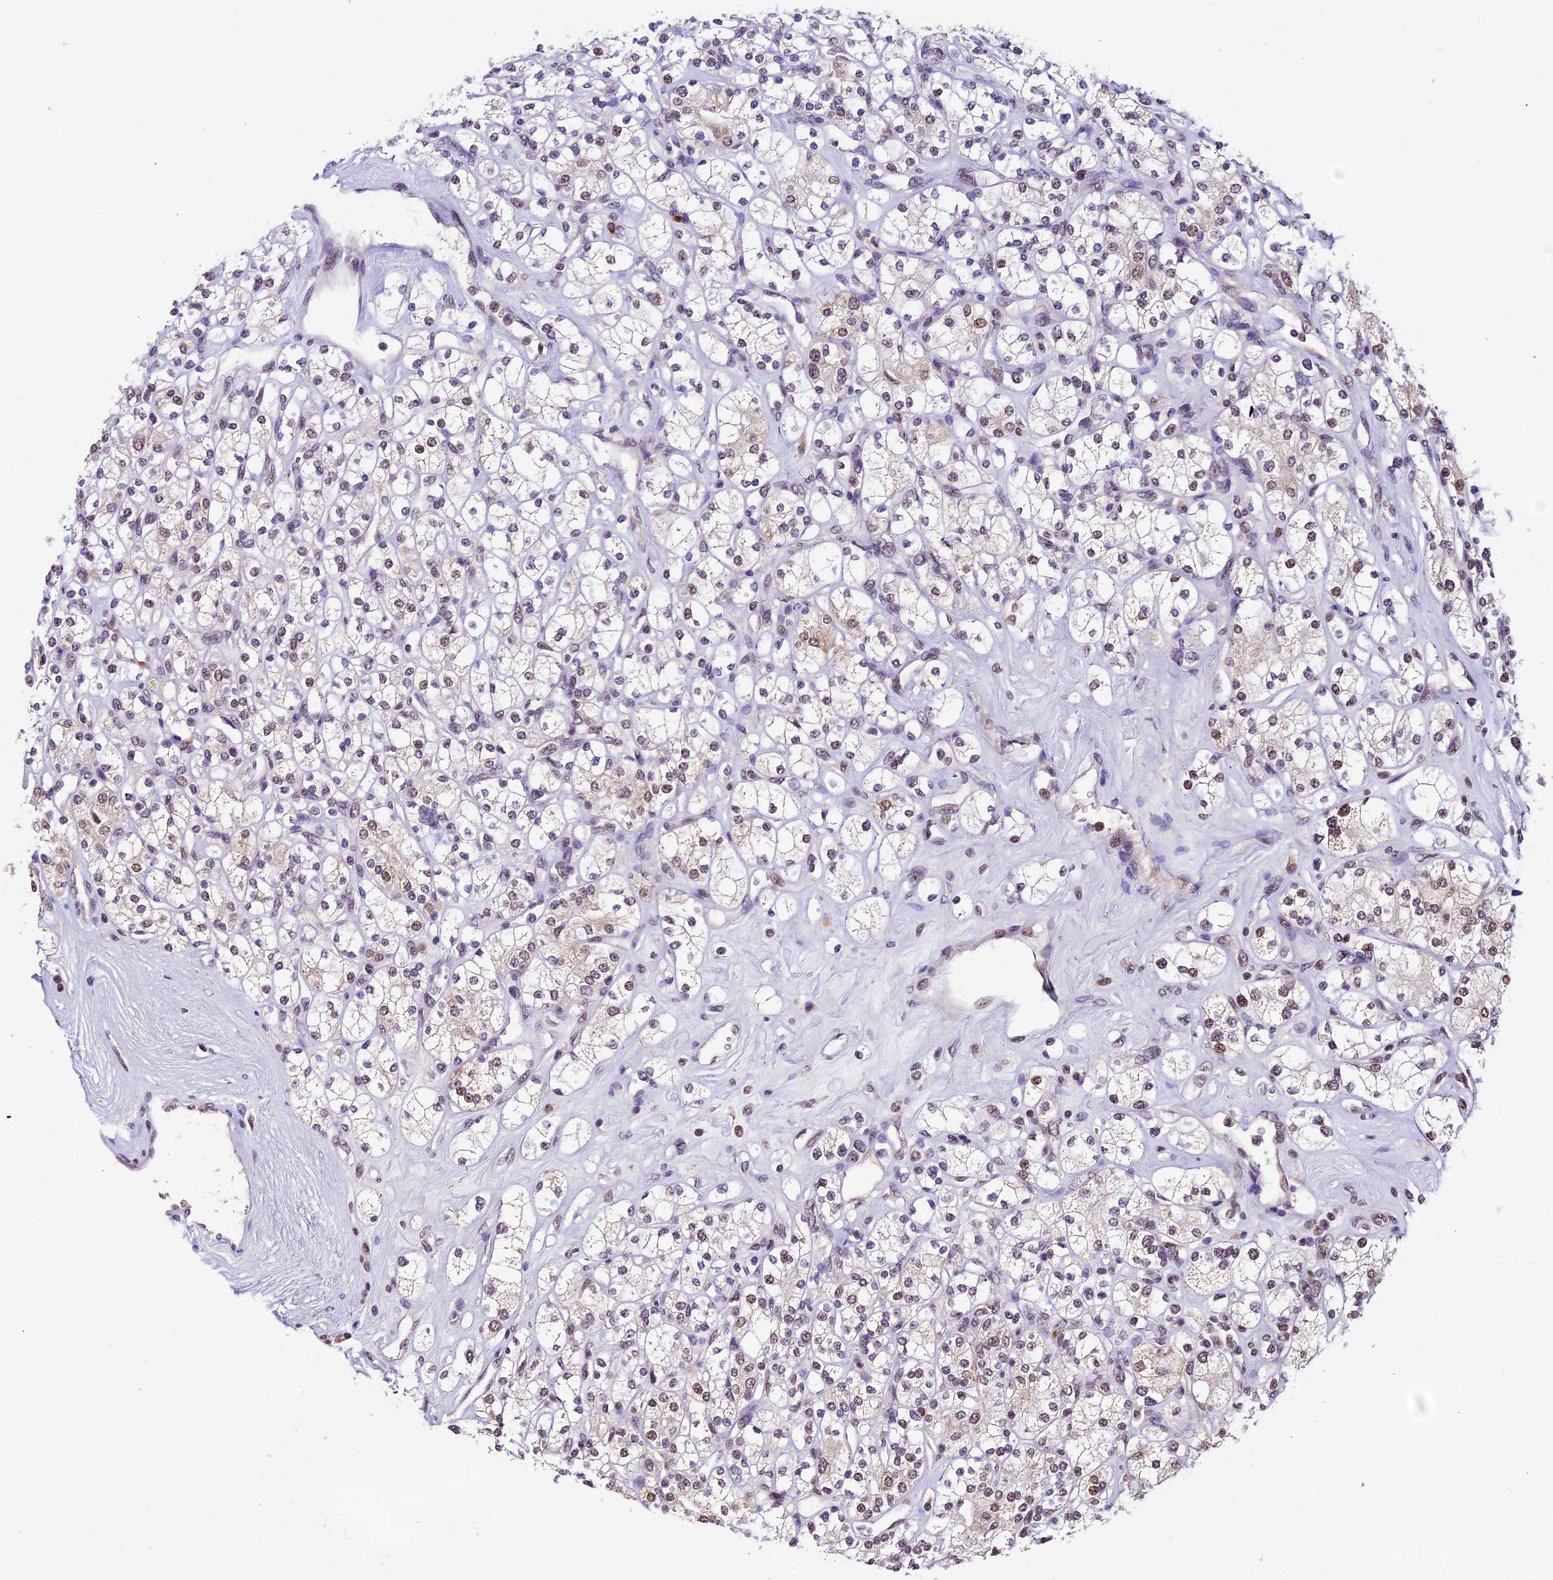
{"staining": {"intensity": "weak", "quantity": "25%-75%", "location": "nuclear"}, "tissue": "renal cancer", "cell_type": "Tumor cells", "image_type": "cancer", "snomed": [{"axis": "morphology", "description": "Adenocarcinoma, NOS"}, {"axis": "topography", "description": "Kidney"}], "caption": "Renal cancer (adenocarcinoma) tissue shows weak nuclear positivity in approximately 25%-75% of tumor cells", "gene": "CARS2", "patient": {"sex": "male", "age": 77}}